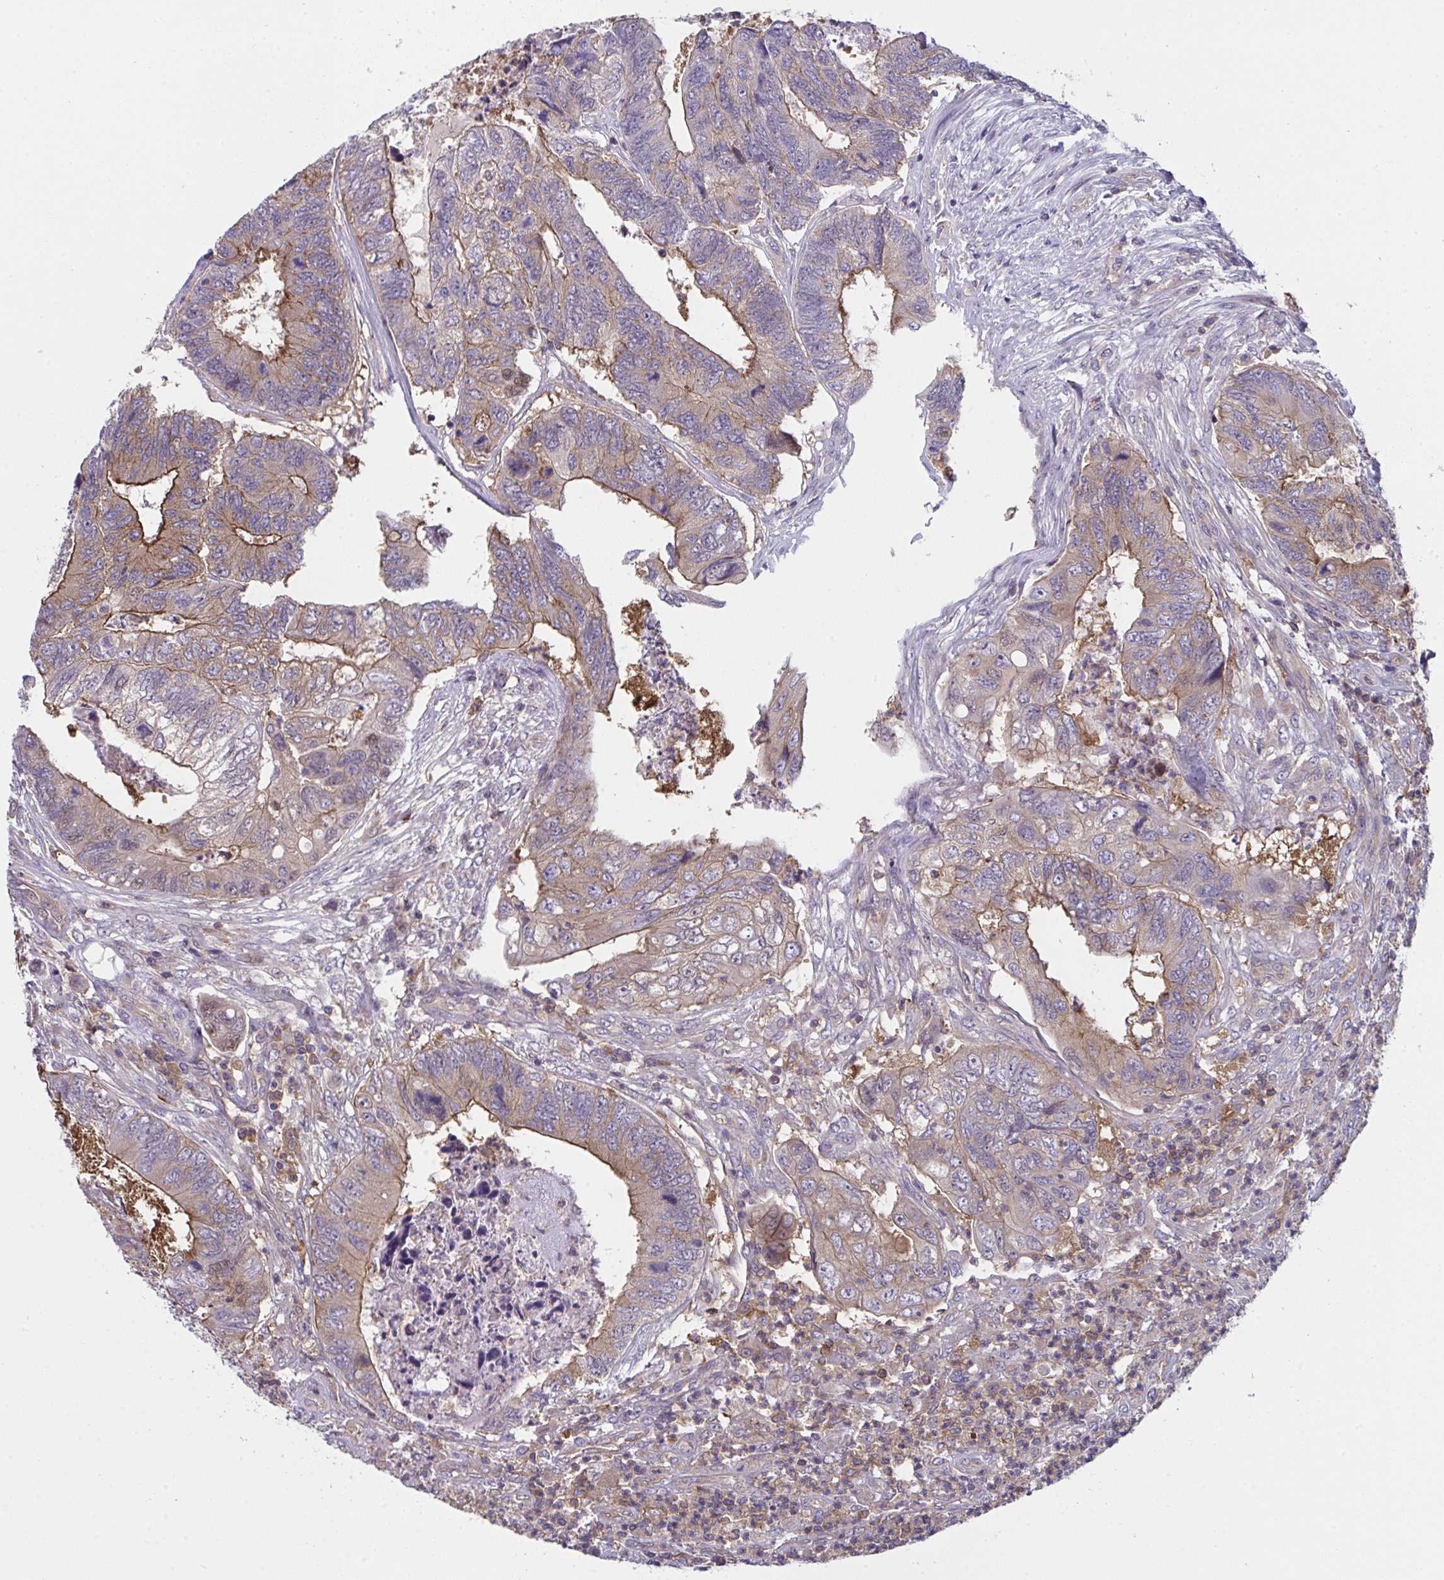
{"staining": {"intensity": "moderate", "quantity": "25%-75%", "location": "cytoplasmic/membranous"}, "tissue": "colorectal cancer", "cell_type": "Tumor cells", "image_type": "cancer", "snomed": [{"axis": "morphology", "description": "Adenocarcinoma, NOS"}, {"axis": "topography", "description": "Colon"}], "caption": "Colorectal adenocarcinoma stained with immunohistochemistry reveals moderate cytoplasmic/membranous positivity in approximately 25%-75% of tumor cells. Ihc stains the protein in brown and the nuclei are stained blue.", "gene": "ALDH16A1", "patient": {"sex": "female", "age": 67}}